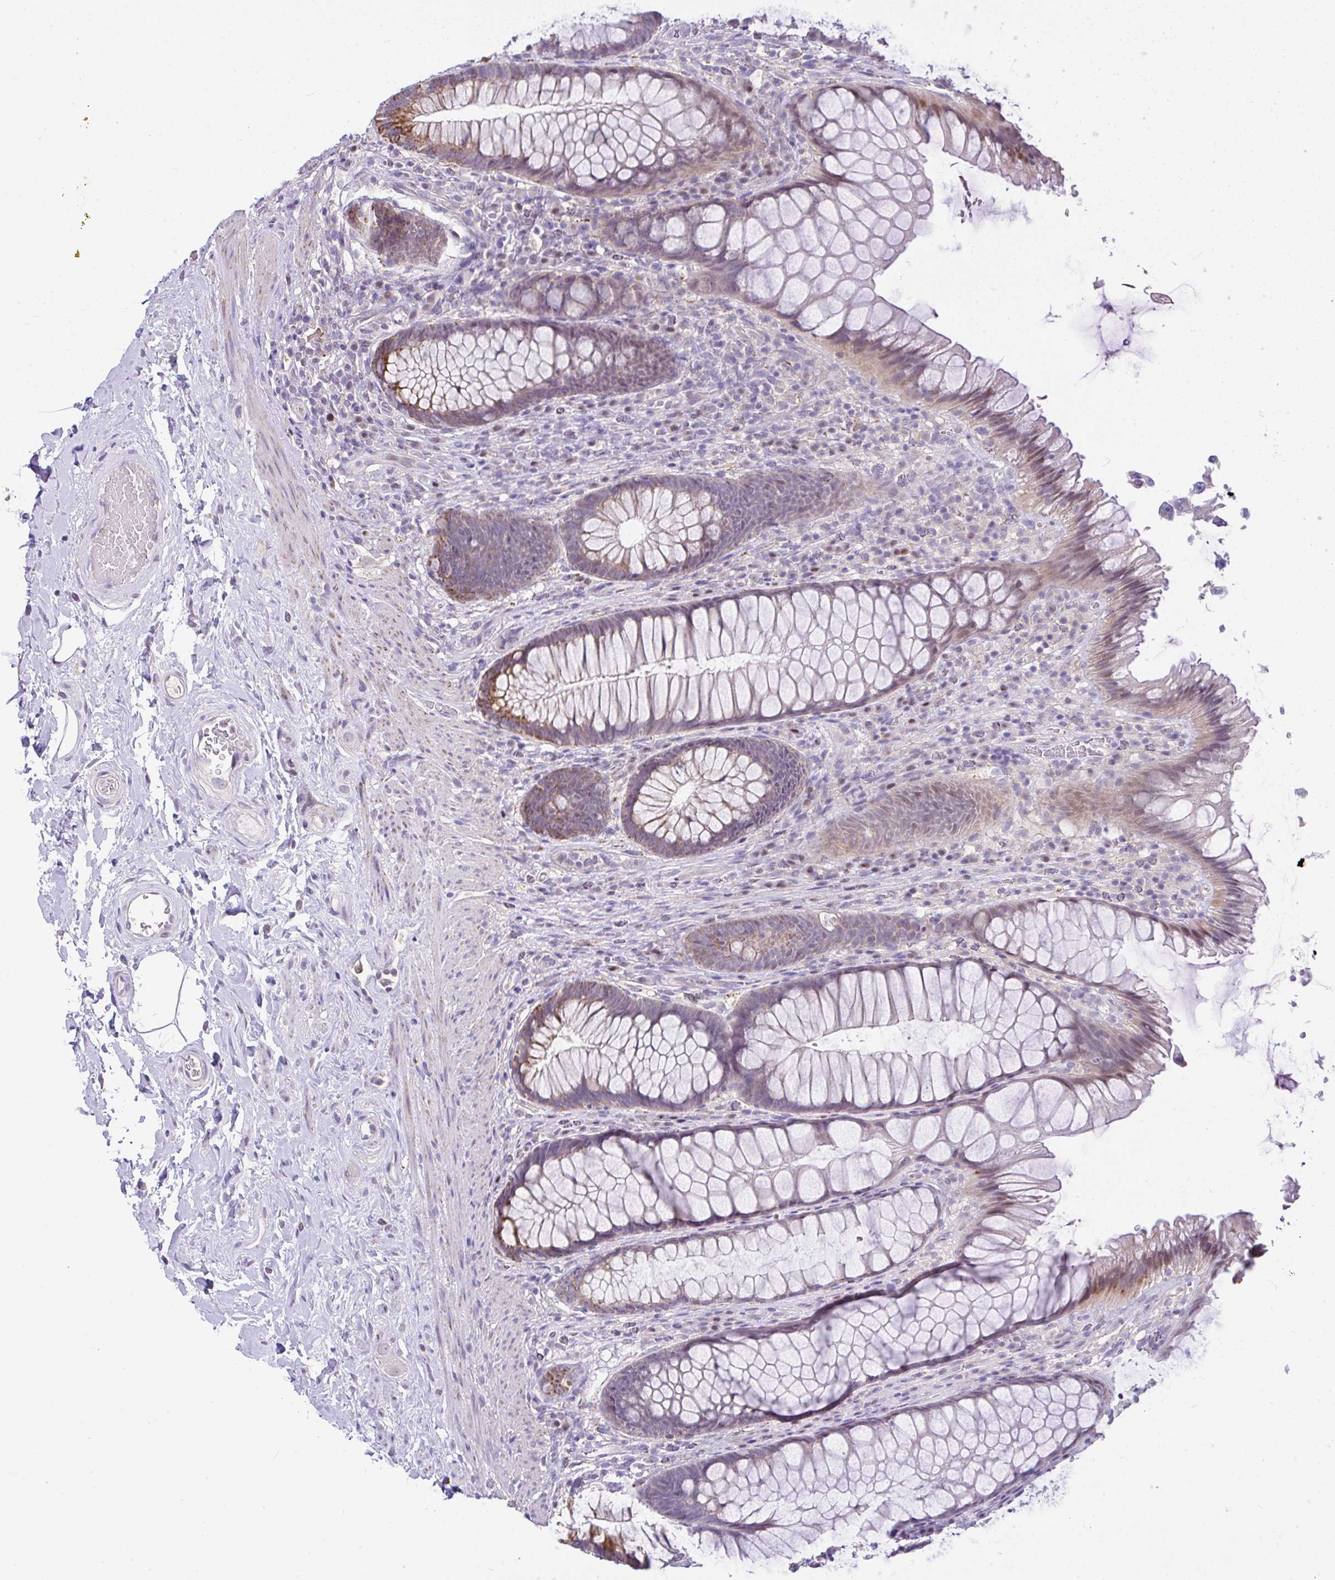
{"staining": {"intensity": "moderate", "quantity": "25%-75%", "location": "cytoplasmic/membranous,nuclear"}, "tissue": "rectum", "cell_type": "Glandular cells", "image_type": "normal", "snomed": [{"axis": "morphology", "description": "Normal tissue, NOS"}, {"axis": "topography", "description": "Rectum"}], "caption": "An IHC photomicrograph of unremarkable tissue is shown. Protein staining in brown highlights moderate cytoplasmic/membranous,nuclear positivity in rectum within glandular cells. (Brightfield microscopy of DAB IHC at high magnification).", "gene": "CTU1", "patient": {"sex": "male", "age": 53}}